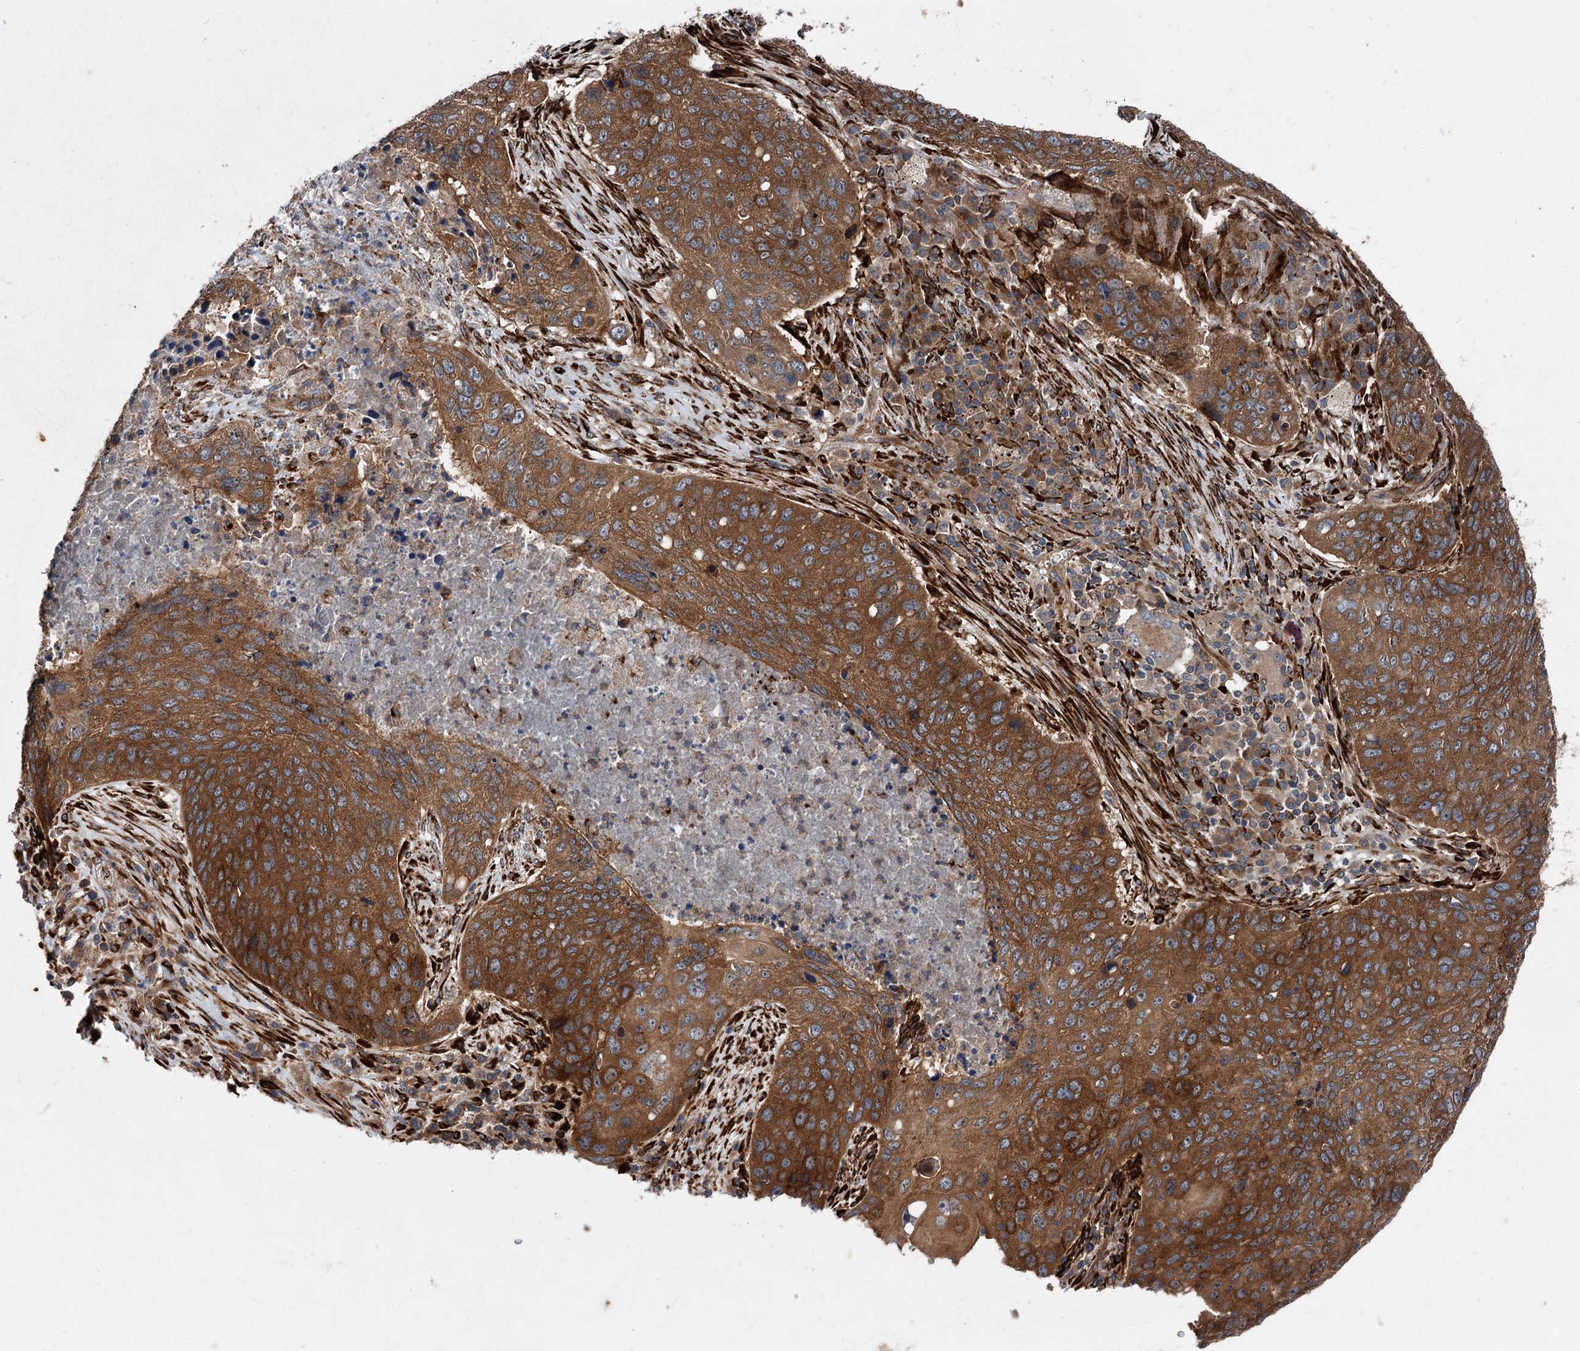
{"staining": {"intensity": "strong", "quantity": ">75%", "location": "cytoplasmic/membranous"}, "tissue": "lung cancer", "cell_type": "Tumor cells", "image_type": "cancer", "snomed": [{"axis": "morphology", "description": "Squamous cell carcinoma, NOS"}, {"axis": "topography", "description": "Lung"}], "caption": "Lung squamous cell carcinoma stained with a protein marker reveals strong staining in tumor cells.", "gene": "DDIAS", "patient": {"sex": "female", "age": 63}}